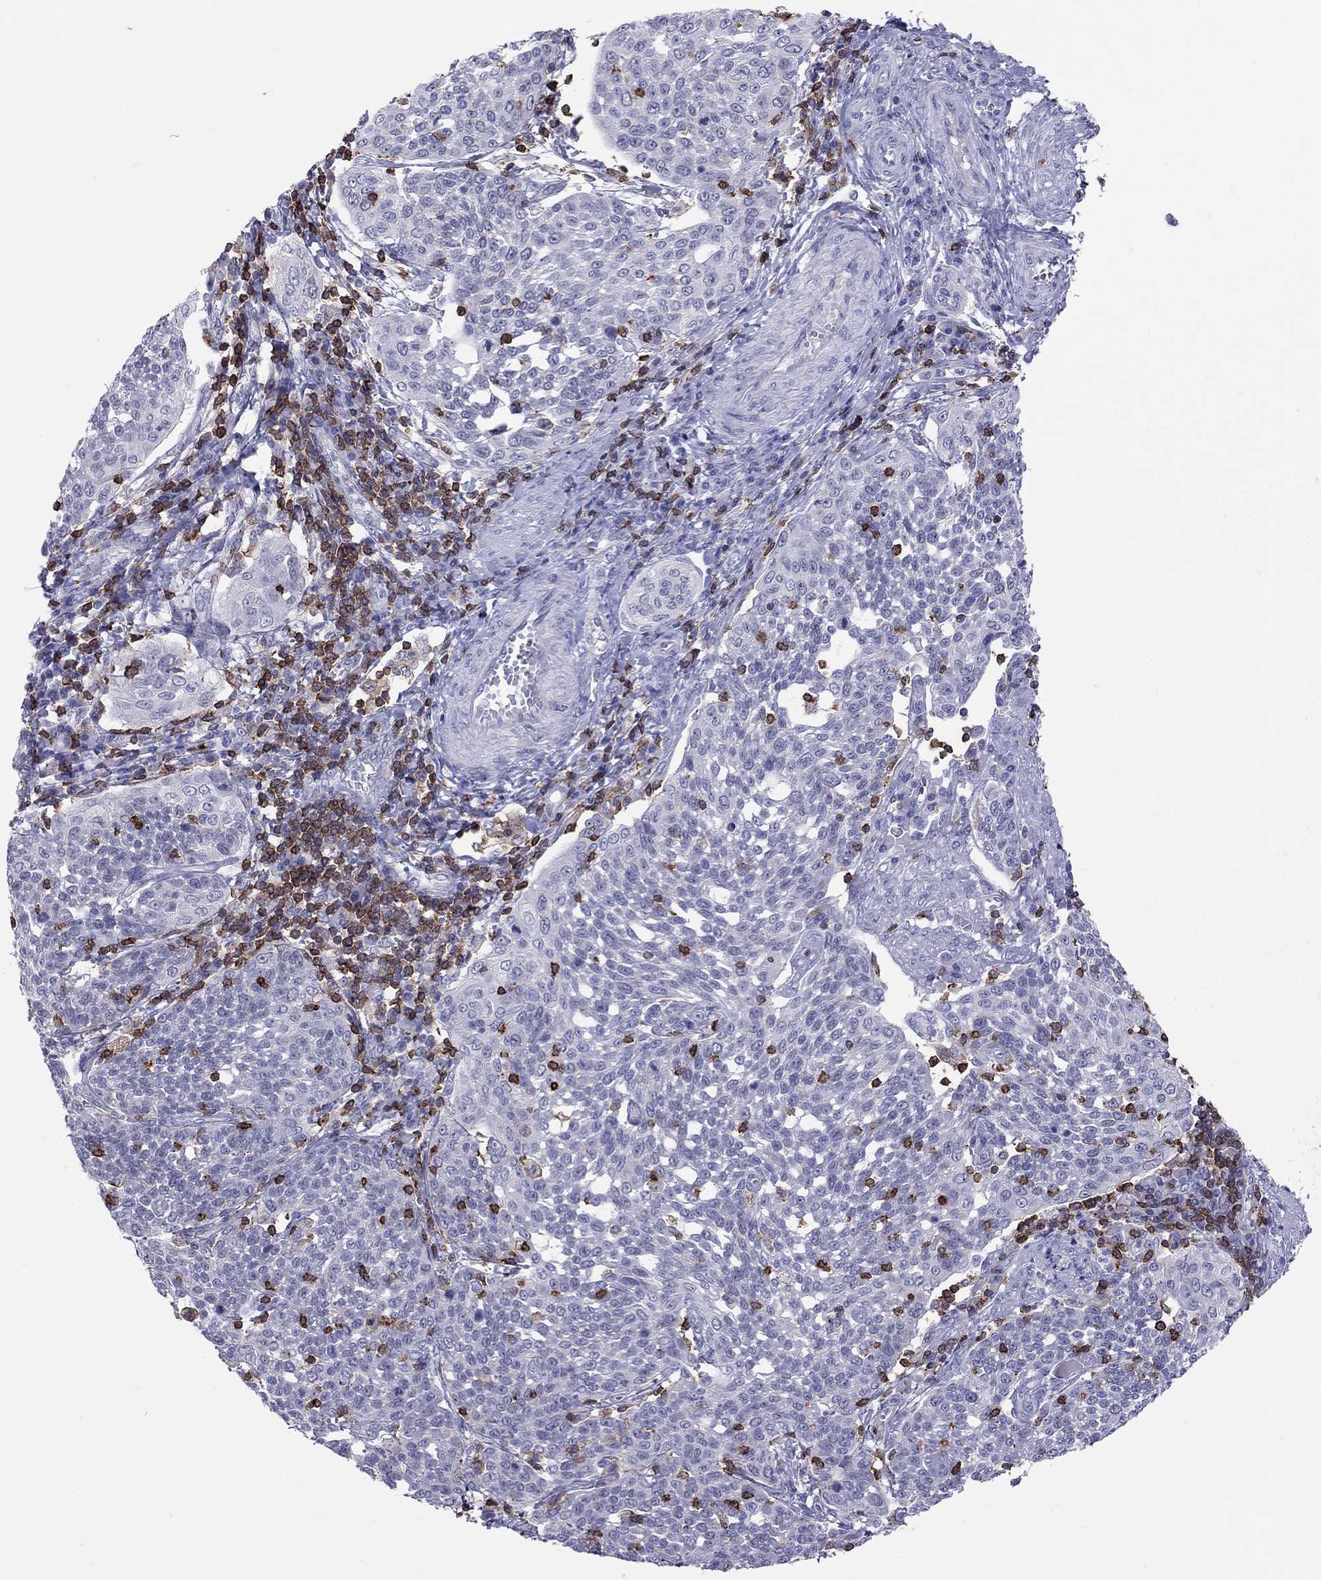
{"staining": {"intensity": "negative", "quantity": "none", "location": "none"}, "tissue": "cervical cancer", "cell_type": "Tumor cells", "image_type": "cancer", "snomed": [{"axis": "morphology", "description": "Squamous cell carcinoma, NOS"}, {"axis": "topography", "description": "Cervix"}], "caption": "Immunohistochemical staining of squamous cell carcinoma (cervical) reveals no significant expression in tumor cells.", "gene": "MND1", "patient": {"sex": "female", "age": 34}}